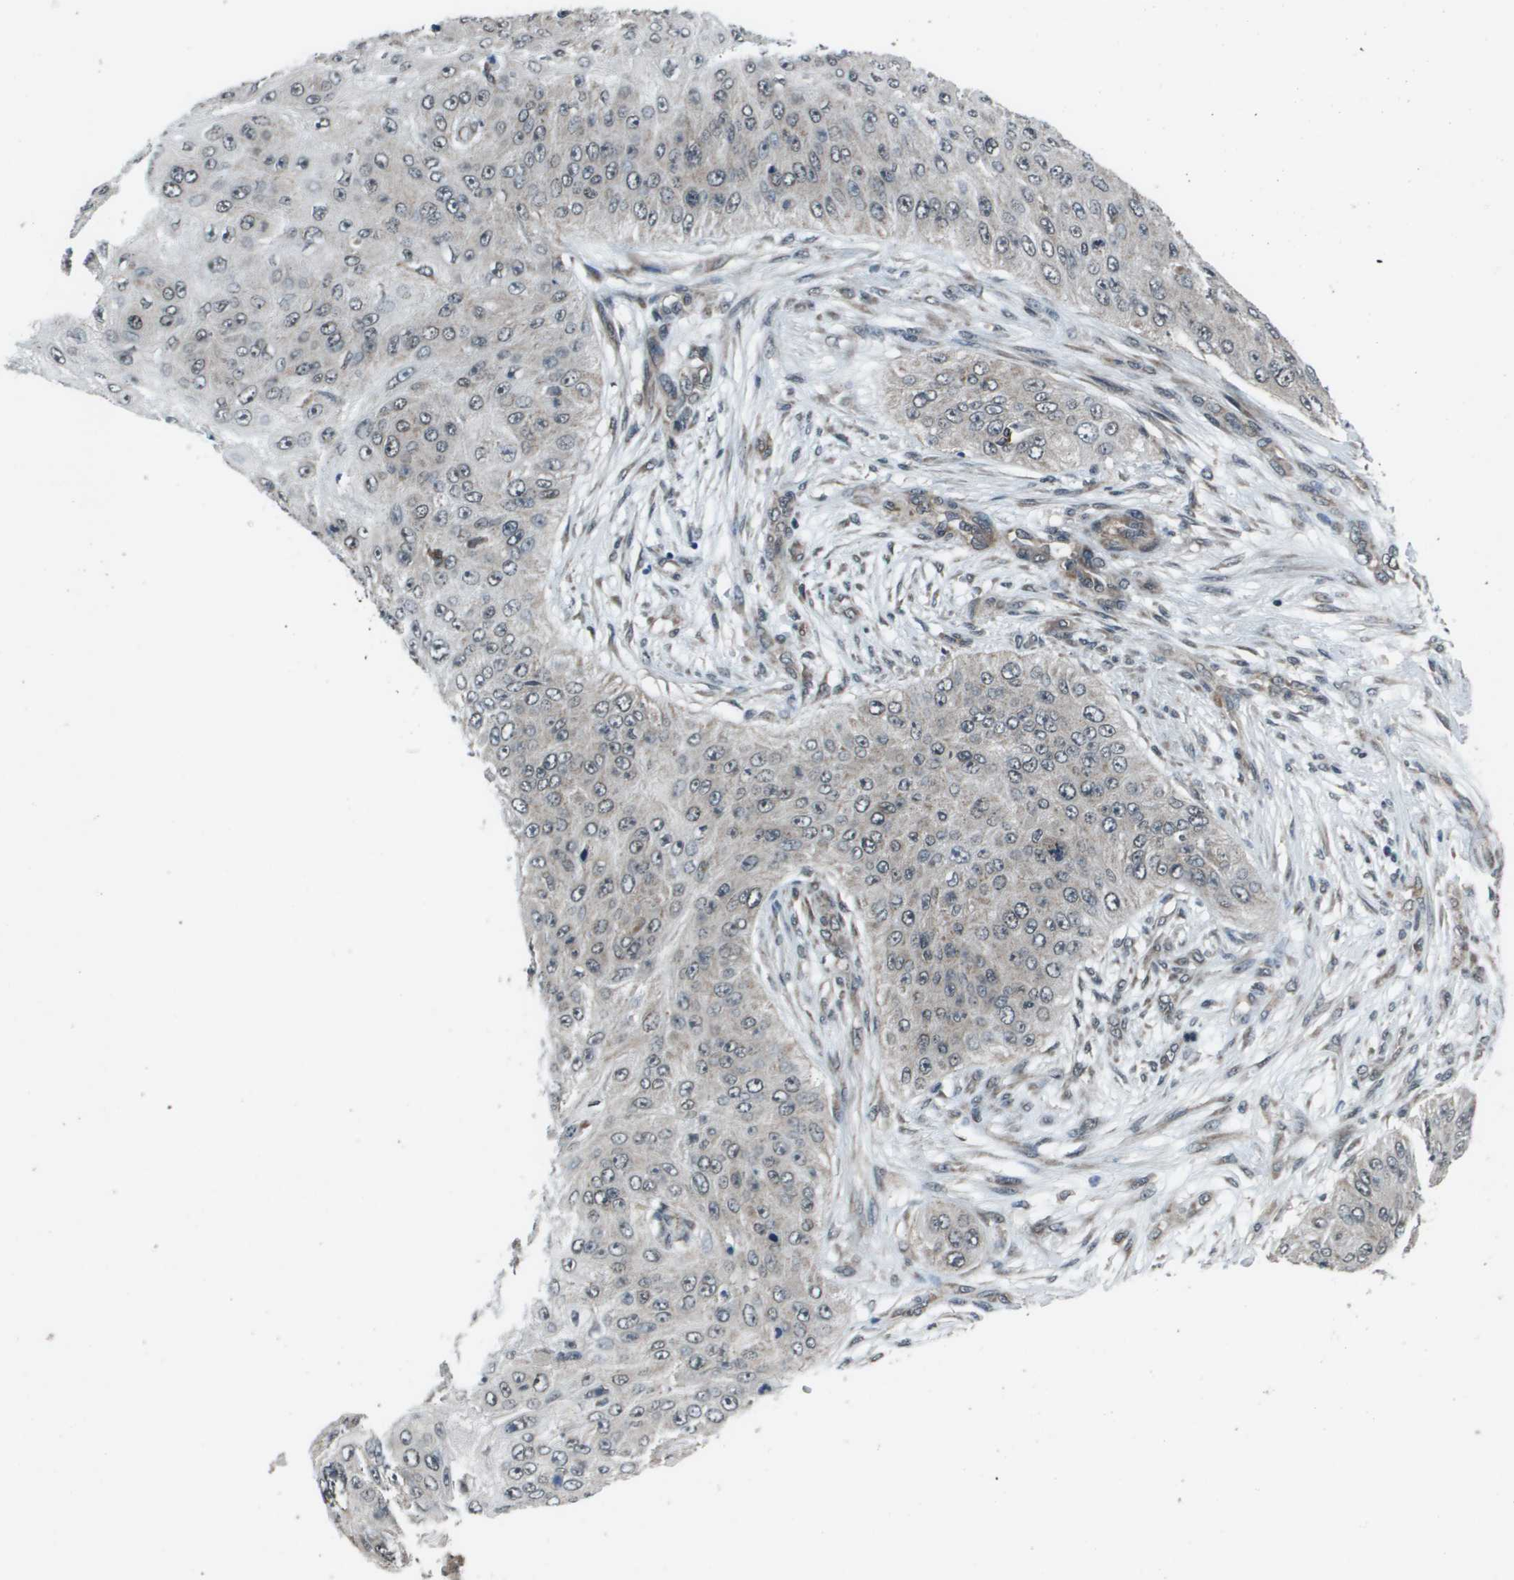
{"staining": {"intensity": "weak", "quantity": "<25%", "location": "cytoplasmic/membranous,nuclear"}, "tissue": "skin cancer", "cell_type": "Tumor cells", "image_type": "cancer", "snomed": [{"axis": "morphology", "description": "Squamous cell carcinoma, NOS"}, {"axis": "topography", "description": "Skin"}], "caption": "Tumor cells are negative for protein expression in human skin squamous cell carcinoma. The staining is performed using DAB brown chromogen with nuclei counter-stained in using hematoxylin.", "gene": "PPFIA1", "patient": {"sex": "female", "age": 80}}